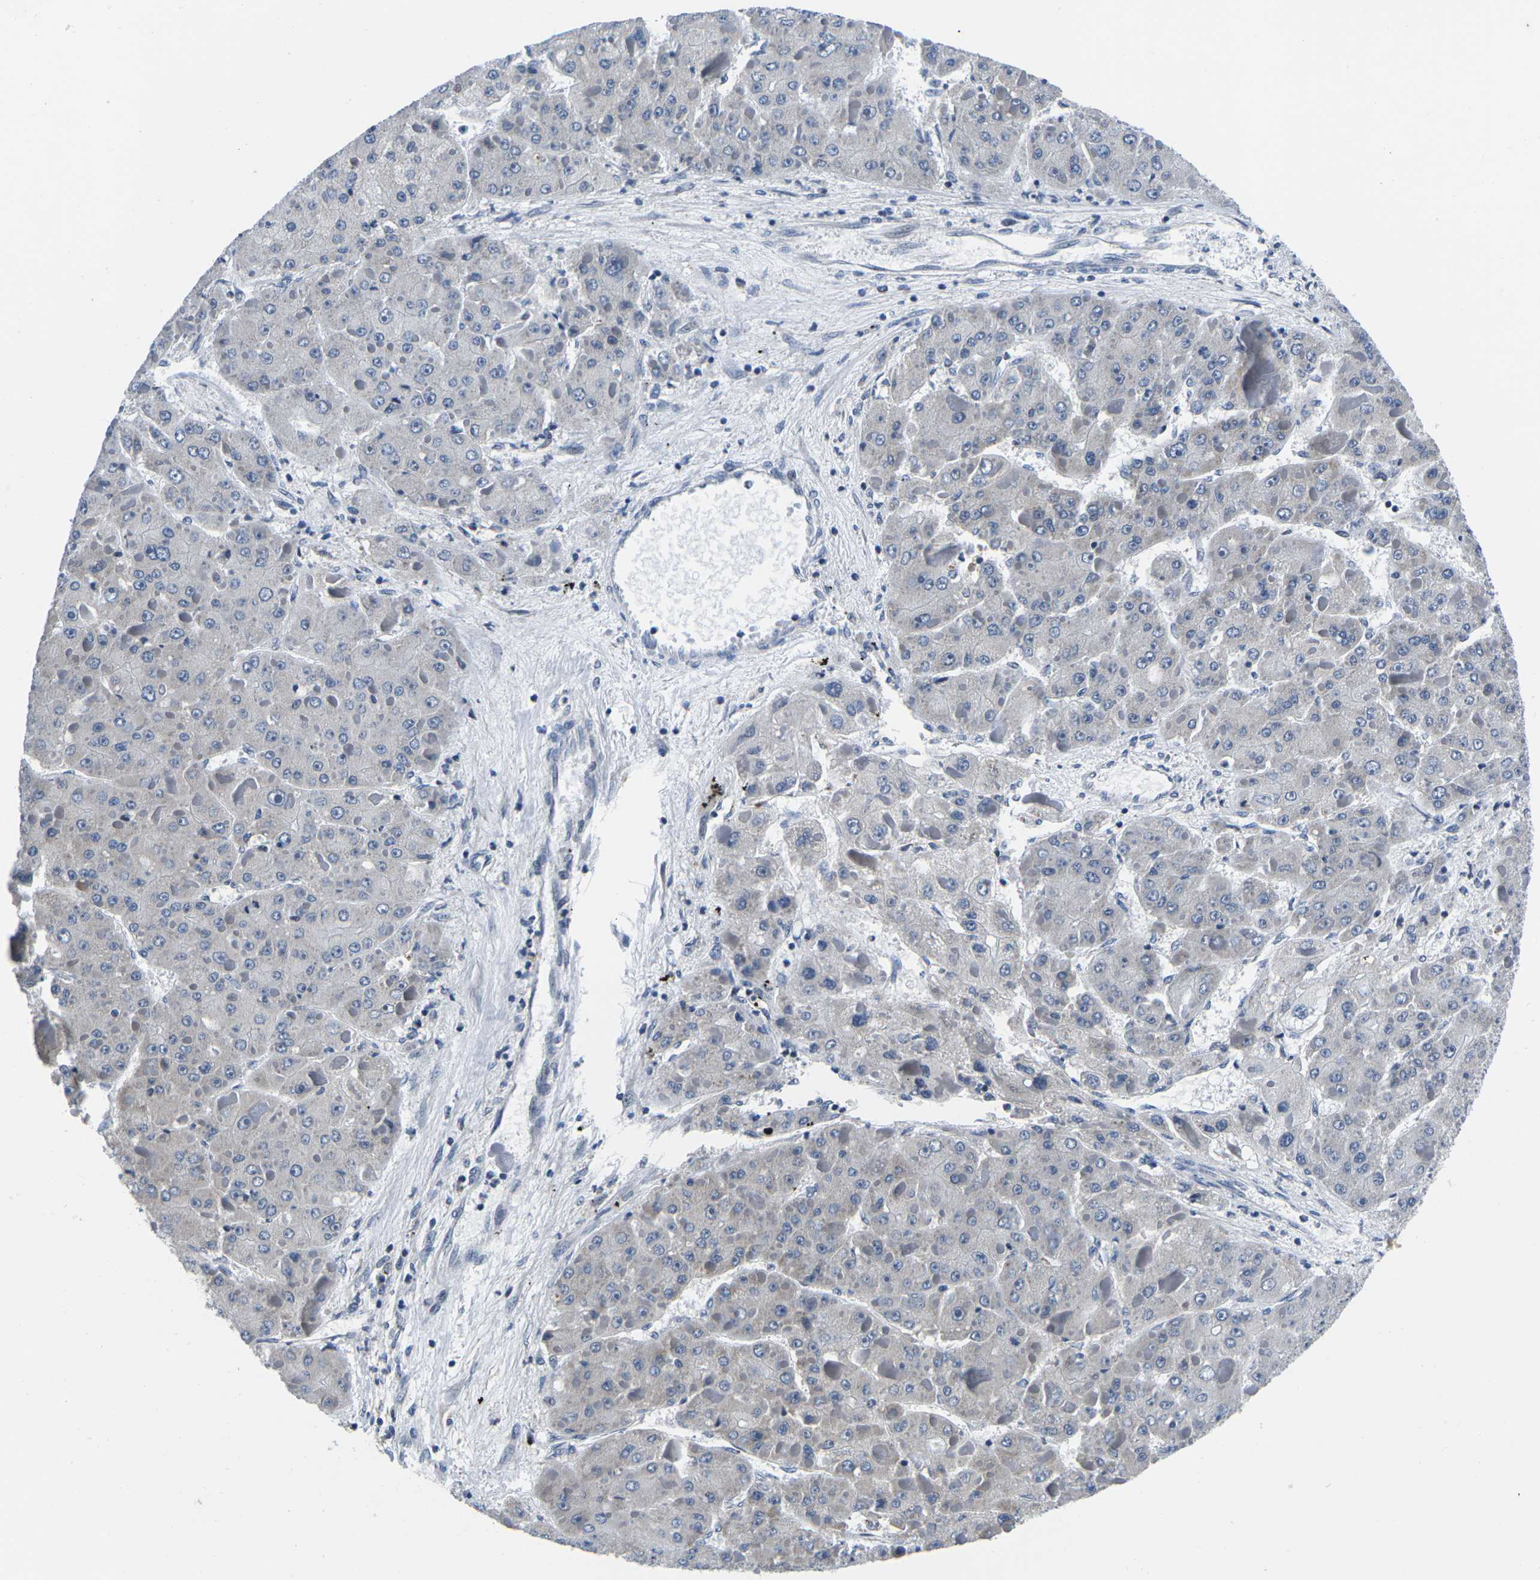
{"staining": {"intensity": "negative", "quantity": "none", "location": "none"}, "tissue": "liver cancer", "cell_type": "Tumor cells", "image_type": "cancer", "snomed": [{"axis": "morphology", "description": "Carcinoma, Hepatocellular, NOS"}, {"axis": "topography", "description": "Liver"}], "caption": "Liver cancer (hepatocellular carcinoma) was stained to show a protein in brown. There is no significant positivity in tumor cells. (DAB immunohistochemistry with hematoxylin counter stain).", "gene": "CDC73", "patient": {"sex": "female", "age": 73}}